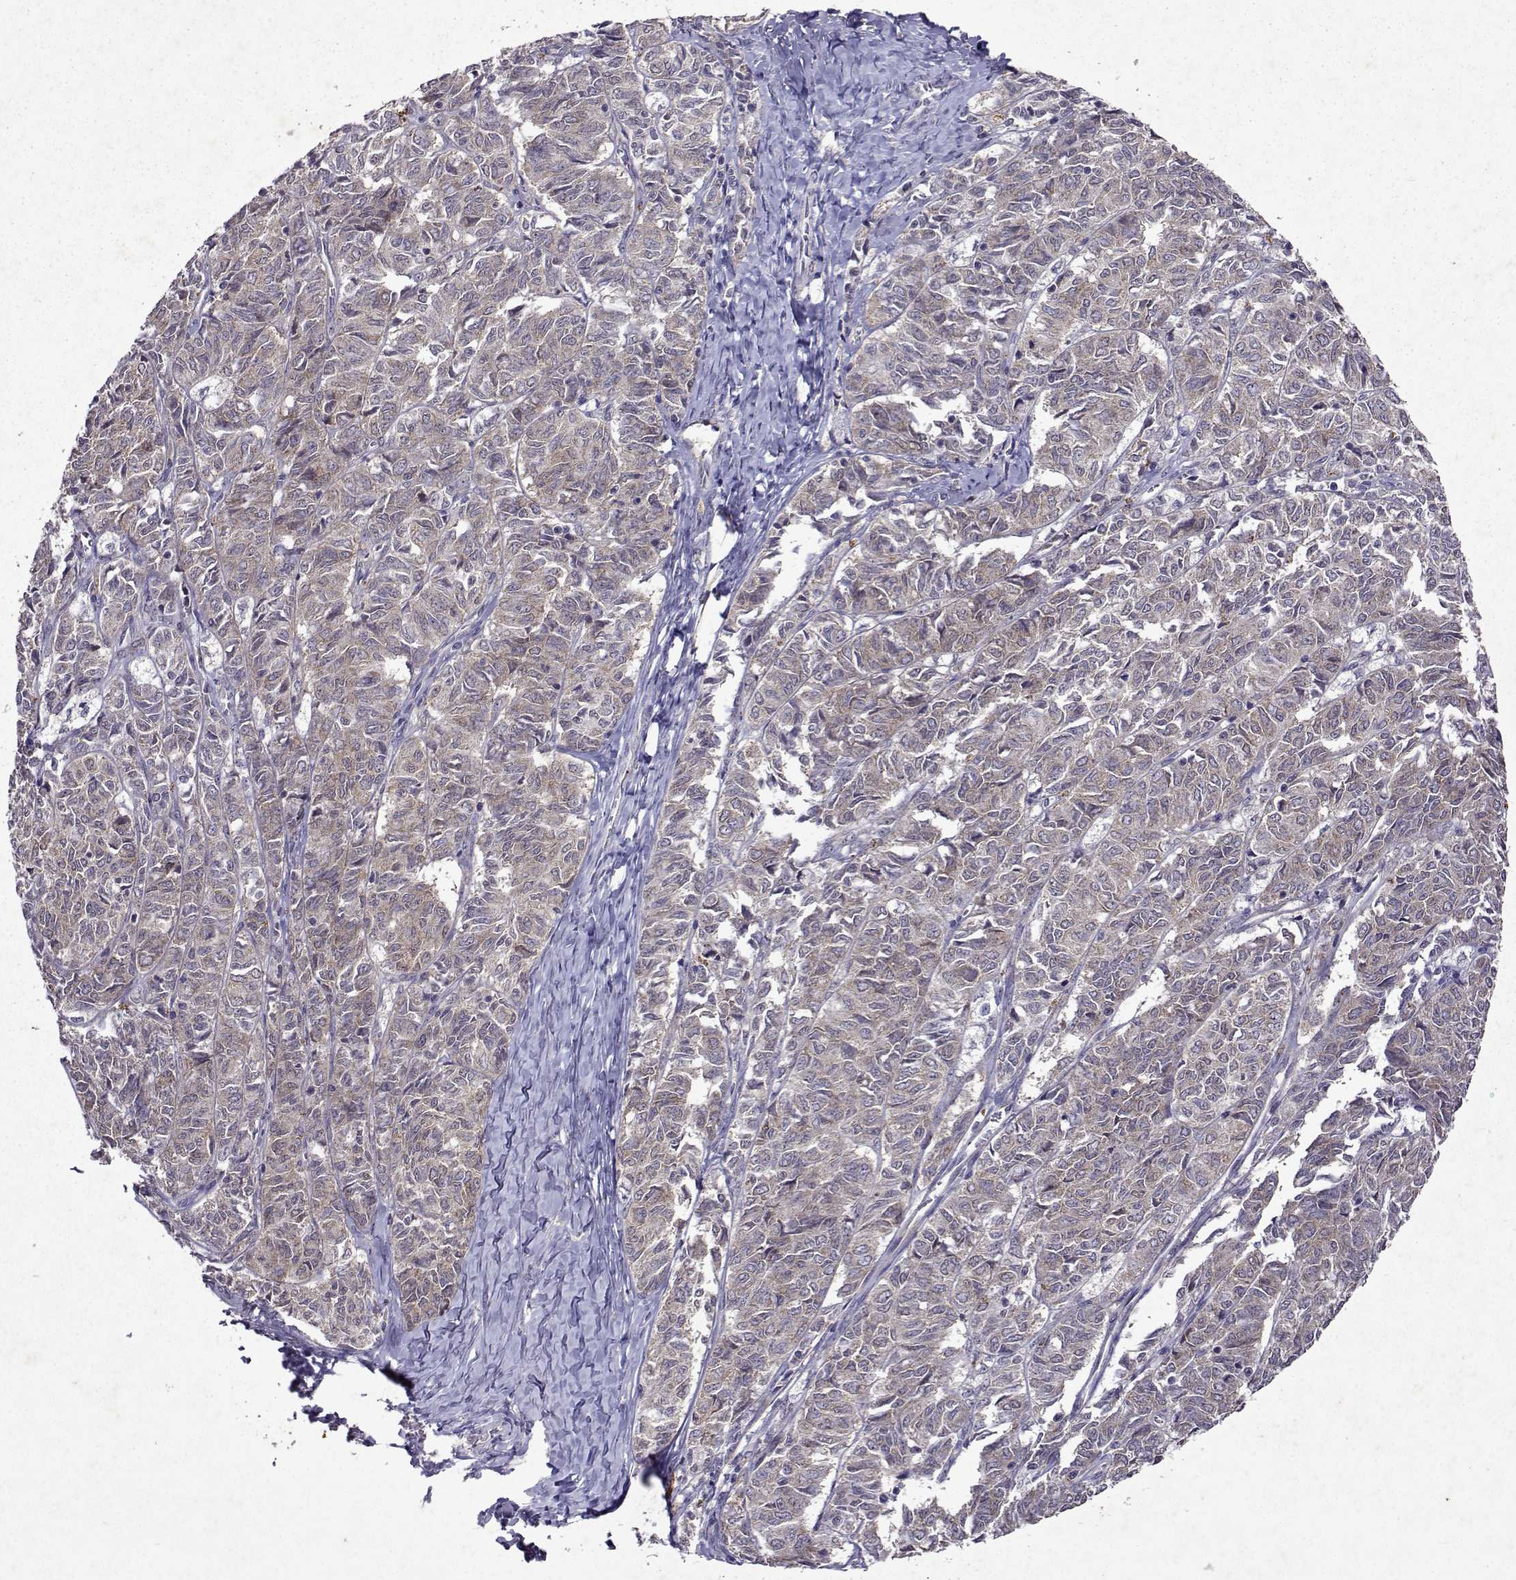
{"staining": {"intensity": "weak", "quantity": "<25%", "location": "cytoplasmic/membranous"}, "tissue": "ovarian cancer", "cell_type": "Tumor cells", "image_type": "cancer", "snomed": [{"axis": "morphology", "description": "Carcinoma, endometroid"}, {"axis": "topography", "description": "Ovary"}], "caption": "A photomicrograph of human ovarian cancer (endometroid carcinoma) is negative for staining in tumor cells.", "gene": "TARBP2", "patient": {"sex": "female", "age": 80}}